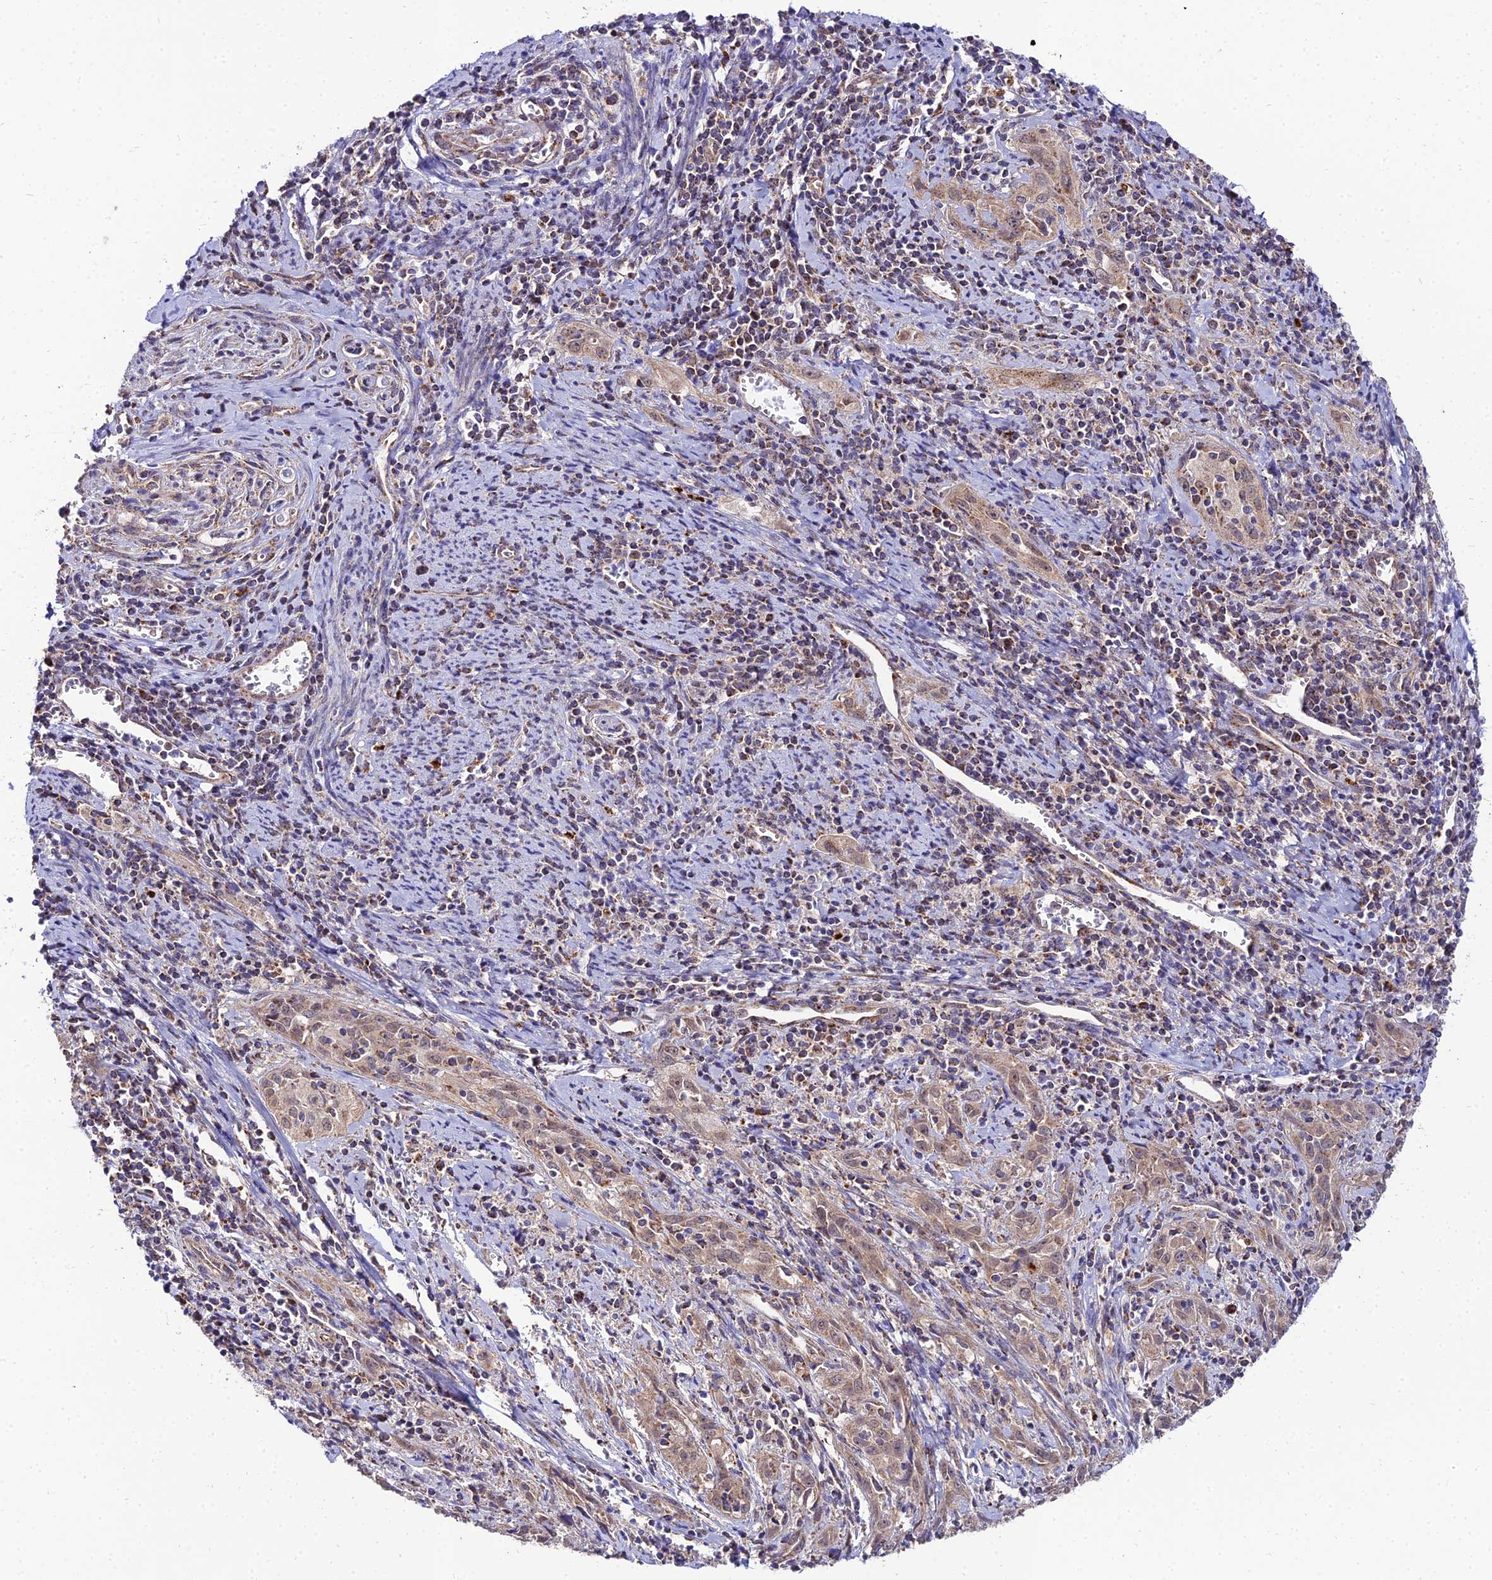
{"staining": {"intensity": "weak", "quantity": ">75%", "location": "cytoplasmic/membranous"}, "tissue": "cervical cancer", "cell_type": "Tumor cells", "image_type": "cancer", "snomed": [{"axis": "morphology", "description": "Squamous cell carcinoma, NOS"}, {"axis": "topography", "description": "Cervix"}], "caption": "Protein staining by IHC demonstrates weak cytoplasmic/membranous staining in approximately >75% of tumor cells in cervical cancer (squamous cell carcinoma).", "gene": "PSMD2", "patient": {"sex": "female", "age": 57}}